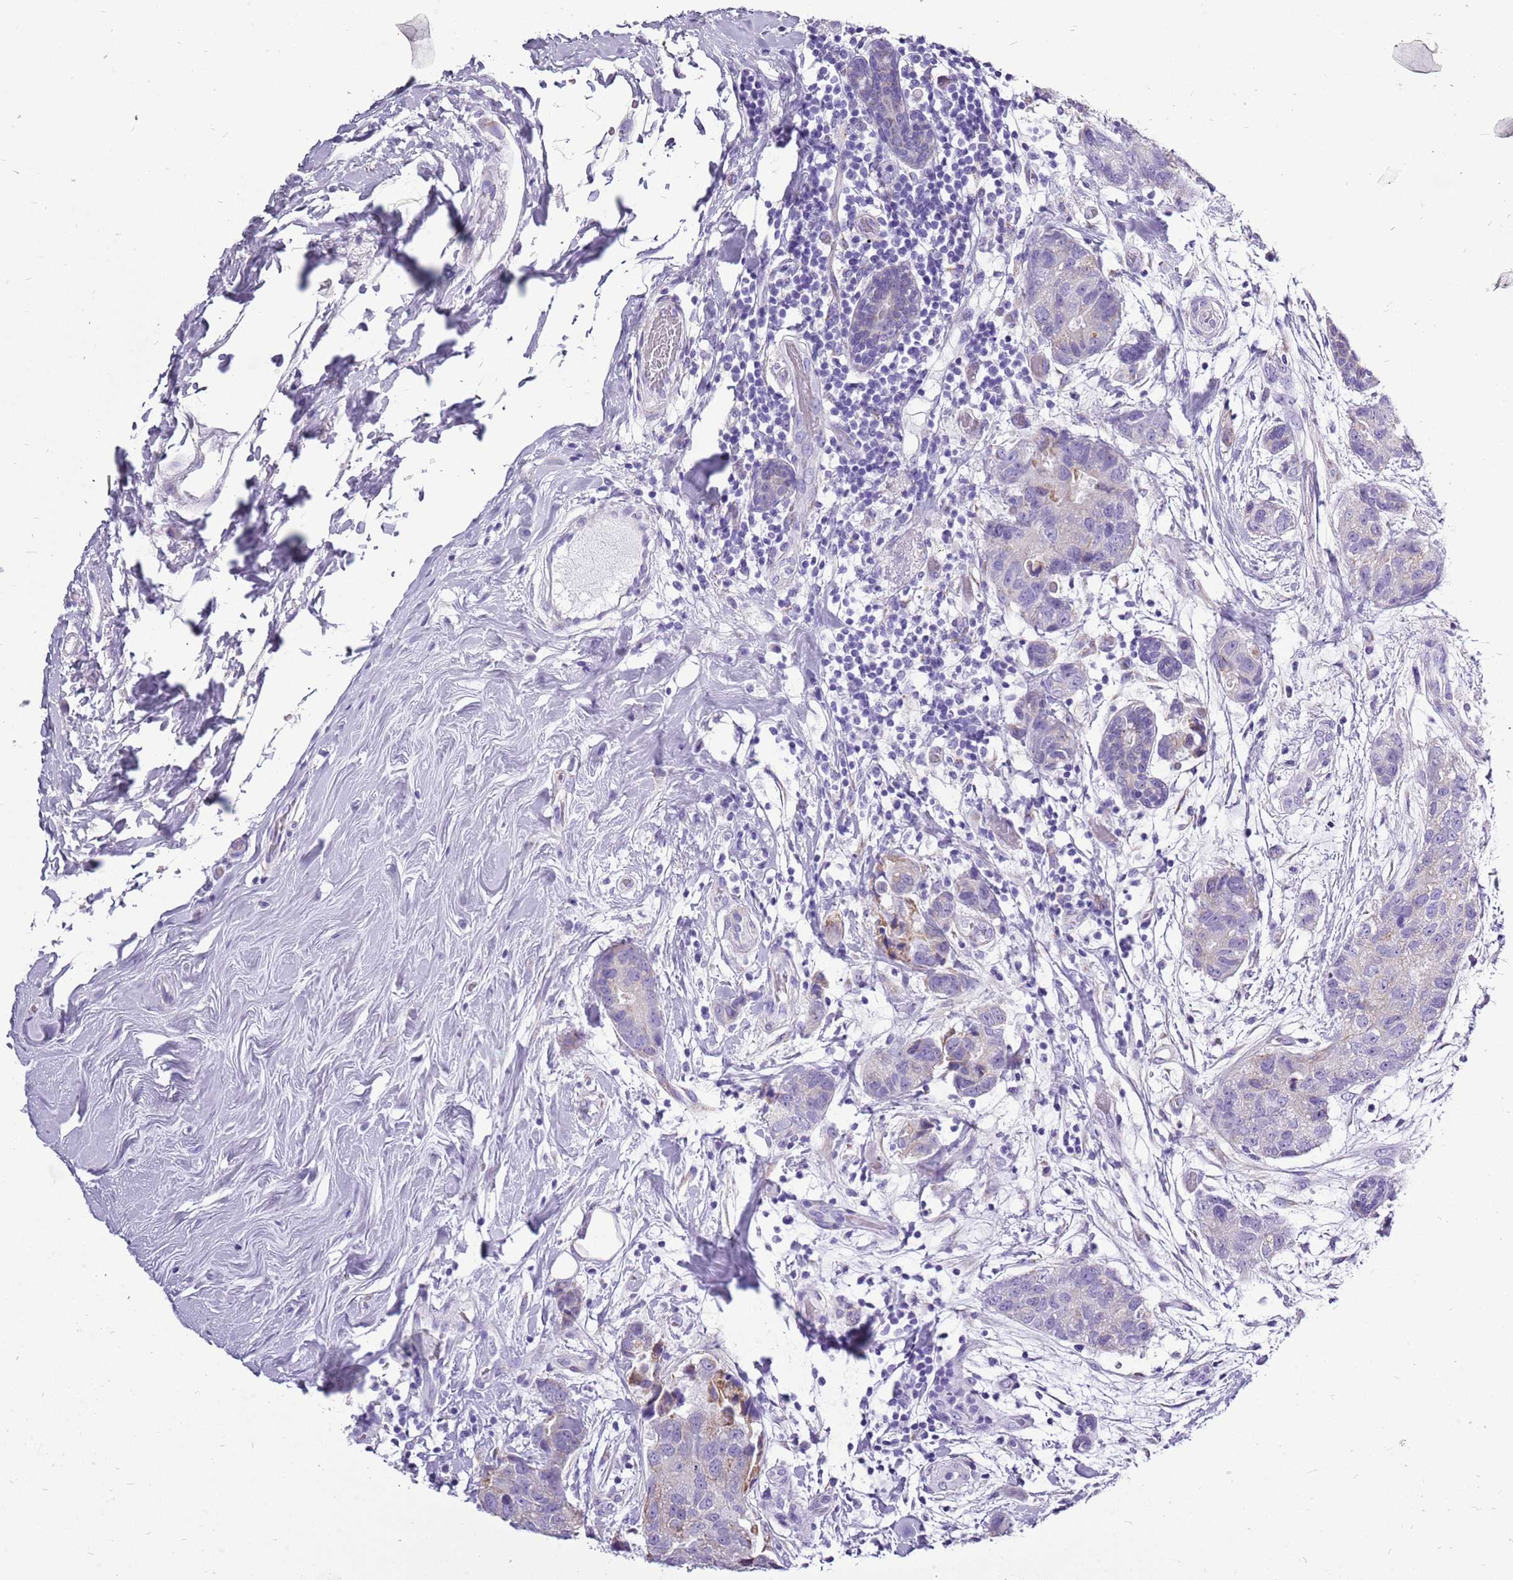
{"staining": {"intensity": "weak", "quantity": "<25%", "location": "cytoplasmic/membranous"}, "tissue": "breast cancer", "cell_type": "Tumor cells", "image_type": "cancer", "snomed": [{"axis": "morphology", "description": "Duct carcinoma"}, {"axis": "topography", "description": "Breast"}], "caption": "This is a image of immunohistochemistry staining of intraductal carcinoma (breast), which shows no staining in tumor cells.", "gene": "ACSS3", "patient": {"sex": "female", "age": 62}}